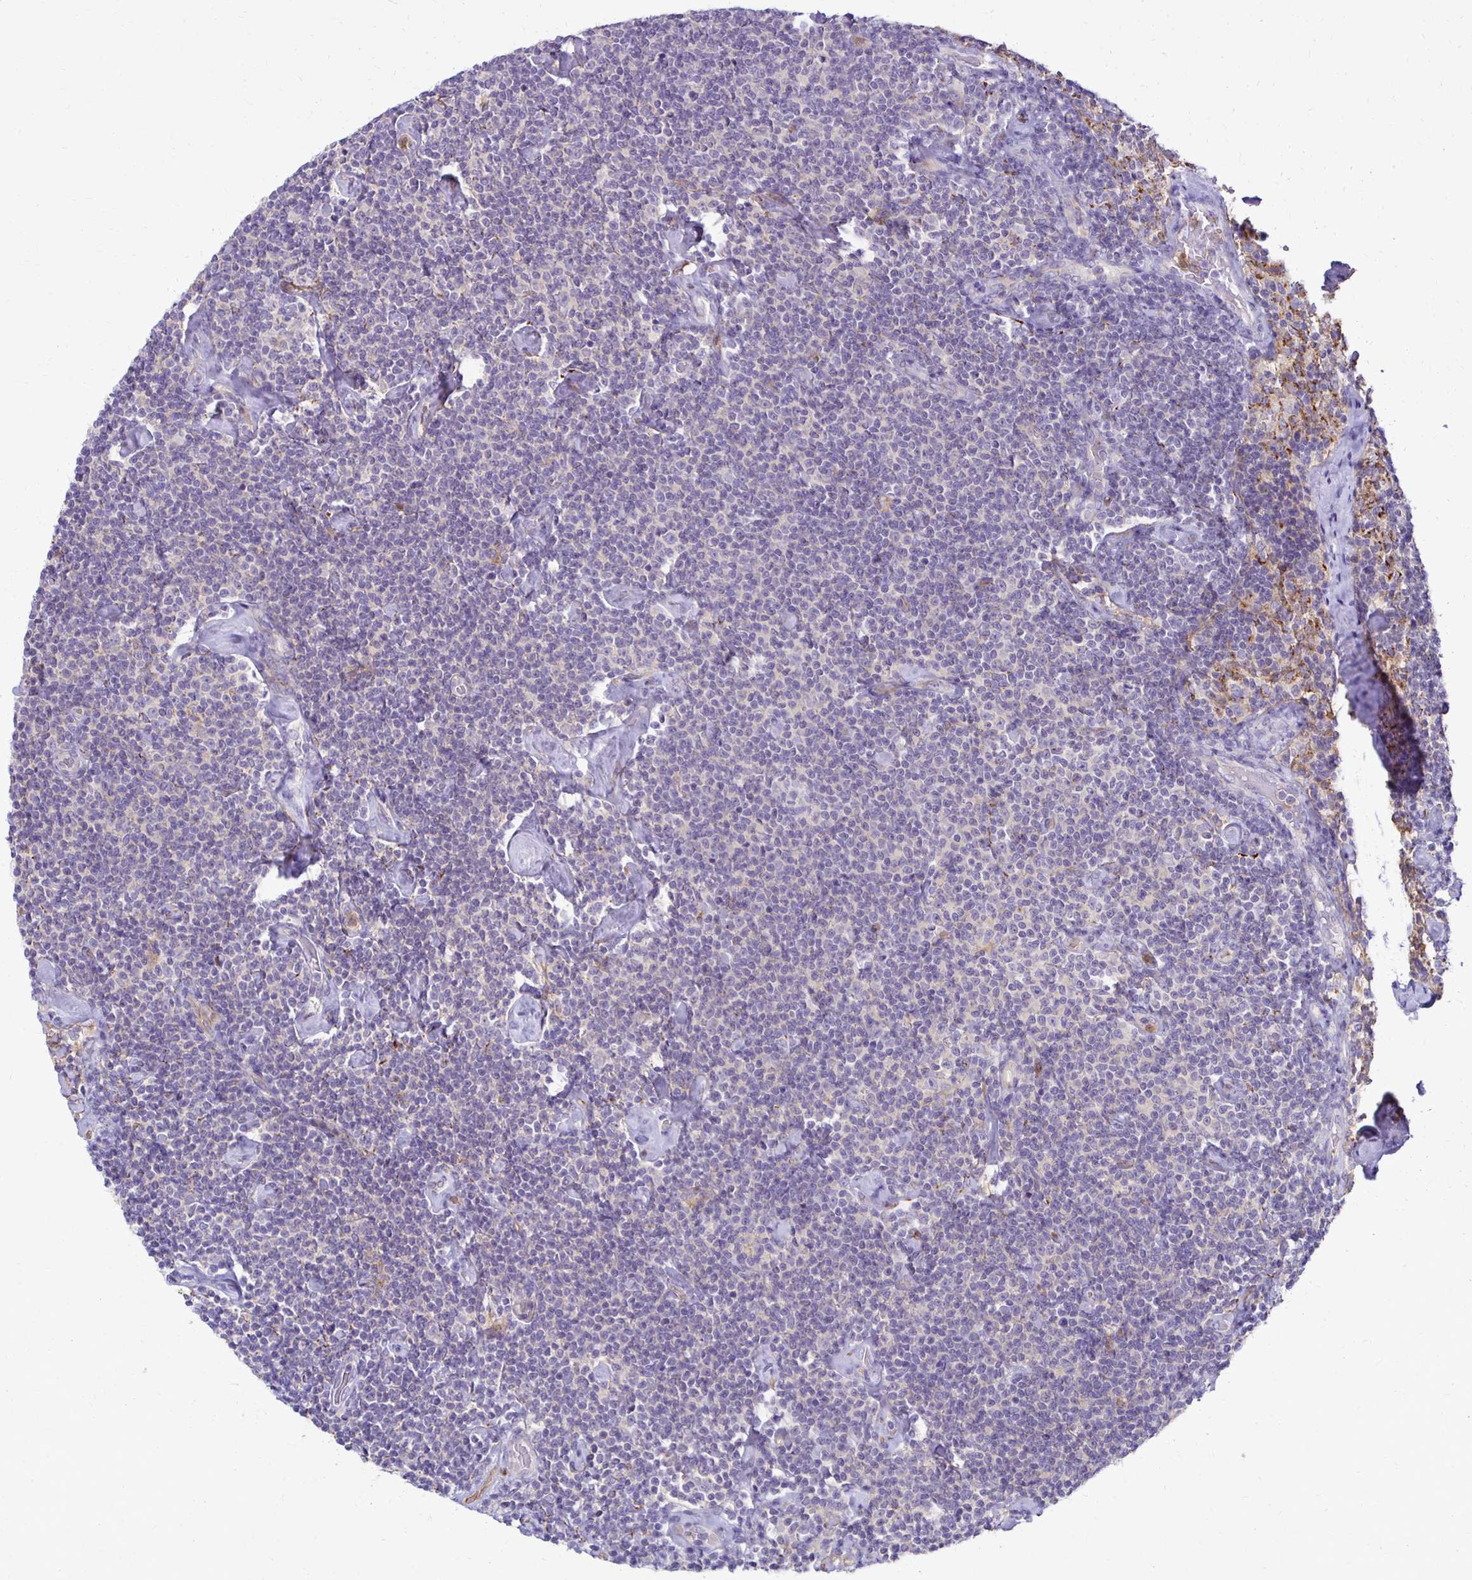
{"staining": {"intensity": "negative", "quantity": "none", "location": "none"}, "tissue": "lymphoma", "cell_type": "Tumor cells", "image_type": "cancer", "snomed": [{"axis": "morphology", "description": "Malignant lymphoma, non-Hodgkin's type, Low grade"}, {"axis": "topography", "description": "Lymph node"}], "caption": "DAB (3,3'-diaminobenzidine) immunohistochemical staining of lymphoma demonstrates no significant expression in tumor cells.", "gene": "TTYH1", "patient": {"sex": "male", "age": 81}}